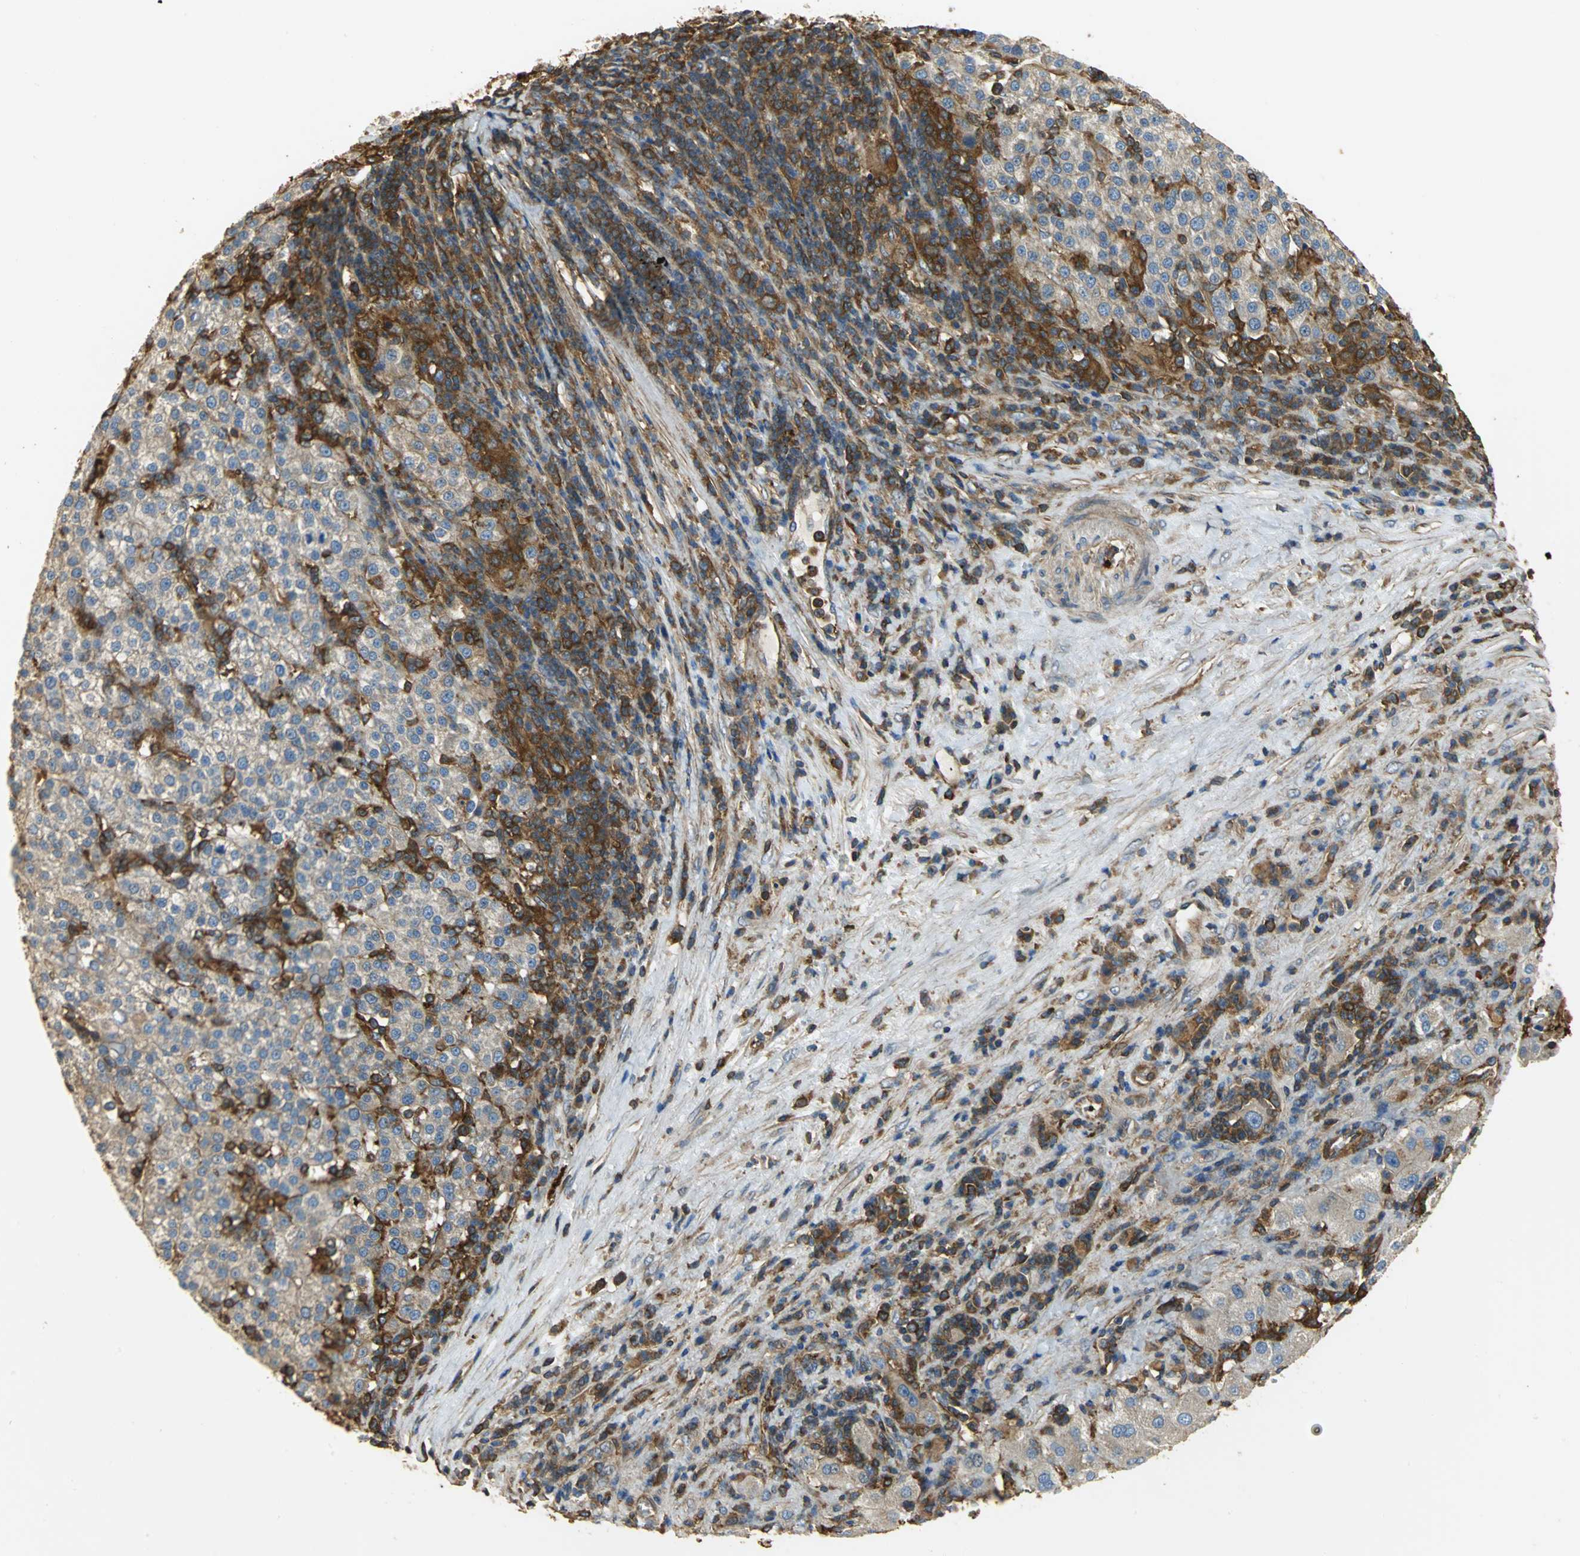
{"staining": {"intensity": "weak", "quantity": ">75%", "location": "cytoplasmic/membranous"}, "tissue": "liver cancer", "cell_type": "Tumor cells", "image_type": "cancer", "snomed": [{"axis": "morphology", "description": "Carcinoma, Hepatocellular, NOS"}, {"axis": "topography", "description": "Liver"}], "caption": "An immunohistochemistry photomicrograph of tumor tissue is shown. Protein staining in brown highlights weak cytoplasmic/membranous positivity in liver hepatocellular carcinoma within tumor cells.", "gene": "TLN1", "patient": {"sex": "female", "age": 58}}